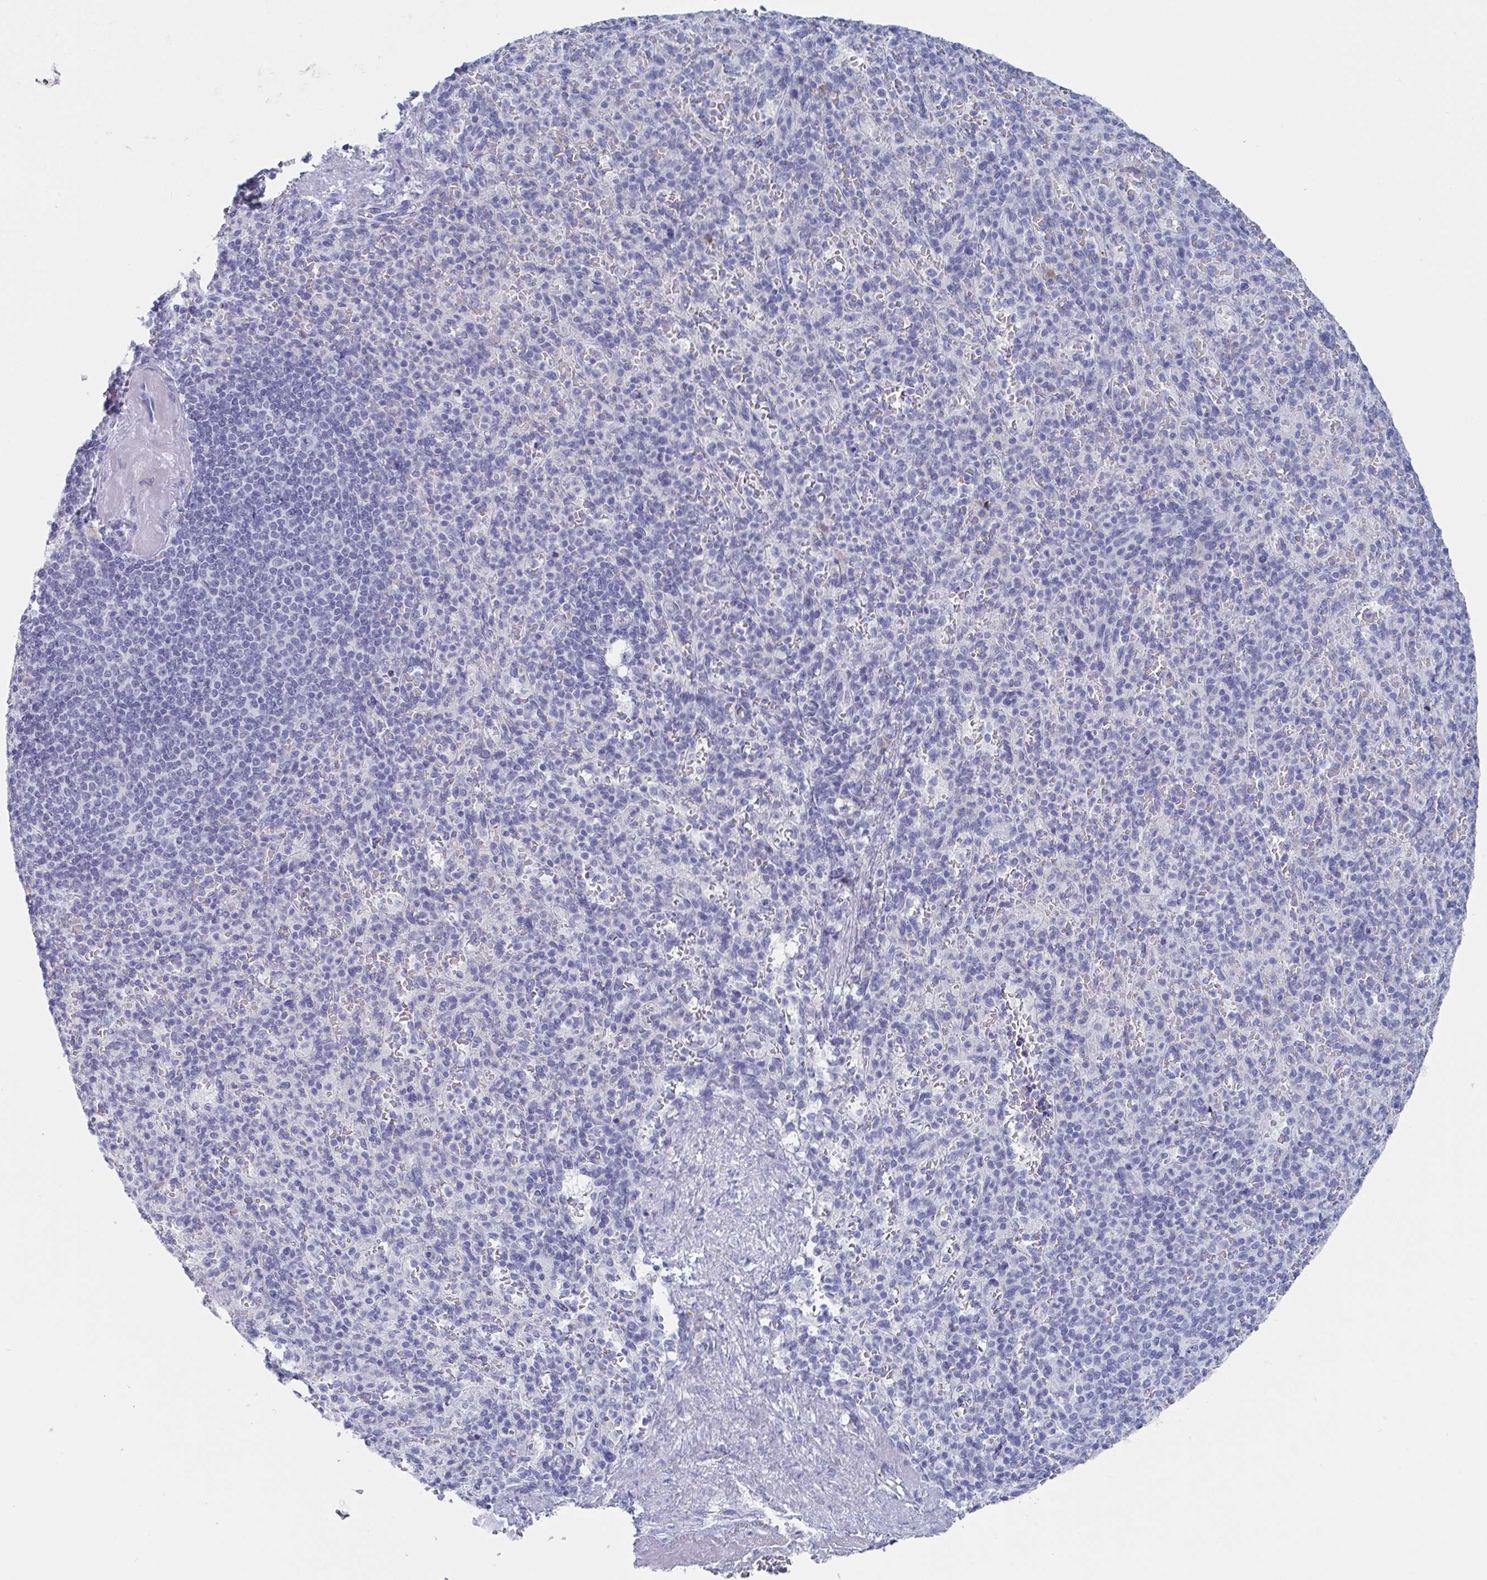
{"staining": {"intensity": "negative", "quantity": "none", "location": "none"}, "tissue": "spleen", "cell_type": "Cells in red pulp", "image_type": "normal", "snomed": [{"axis": "morphology", "description": "Normal tissue, NOS"}, {"axis": "topography", "description": "Spleen"}], "caption": "Cells in red pulp are negative for protein expression in benign human spleen. Brightfield microscopy of immunohistochemistry stained with DAB (3,3'-diaminobenzidine) (brown) and hematoxylin (blue), captured at high magnification.", "gene": "NT5C3B", "patient": {"sex": "female", "age": 74}}